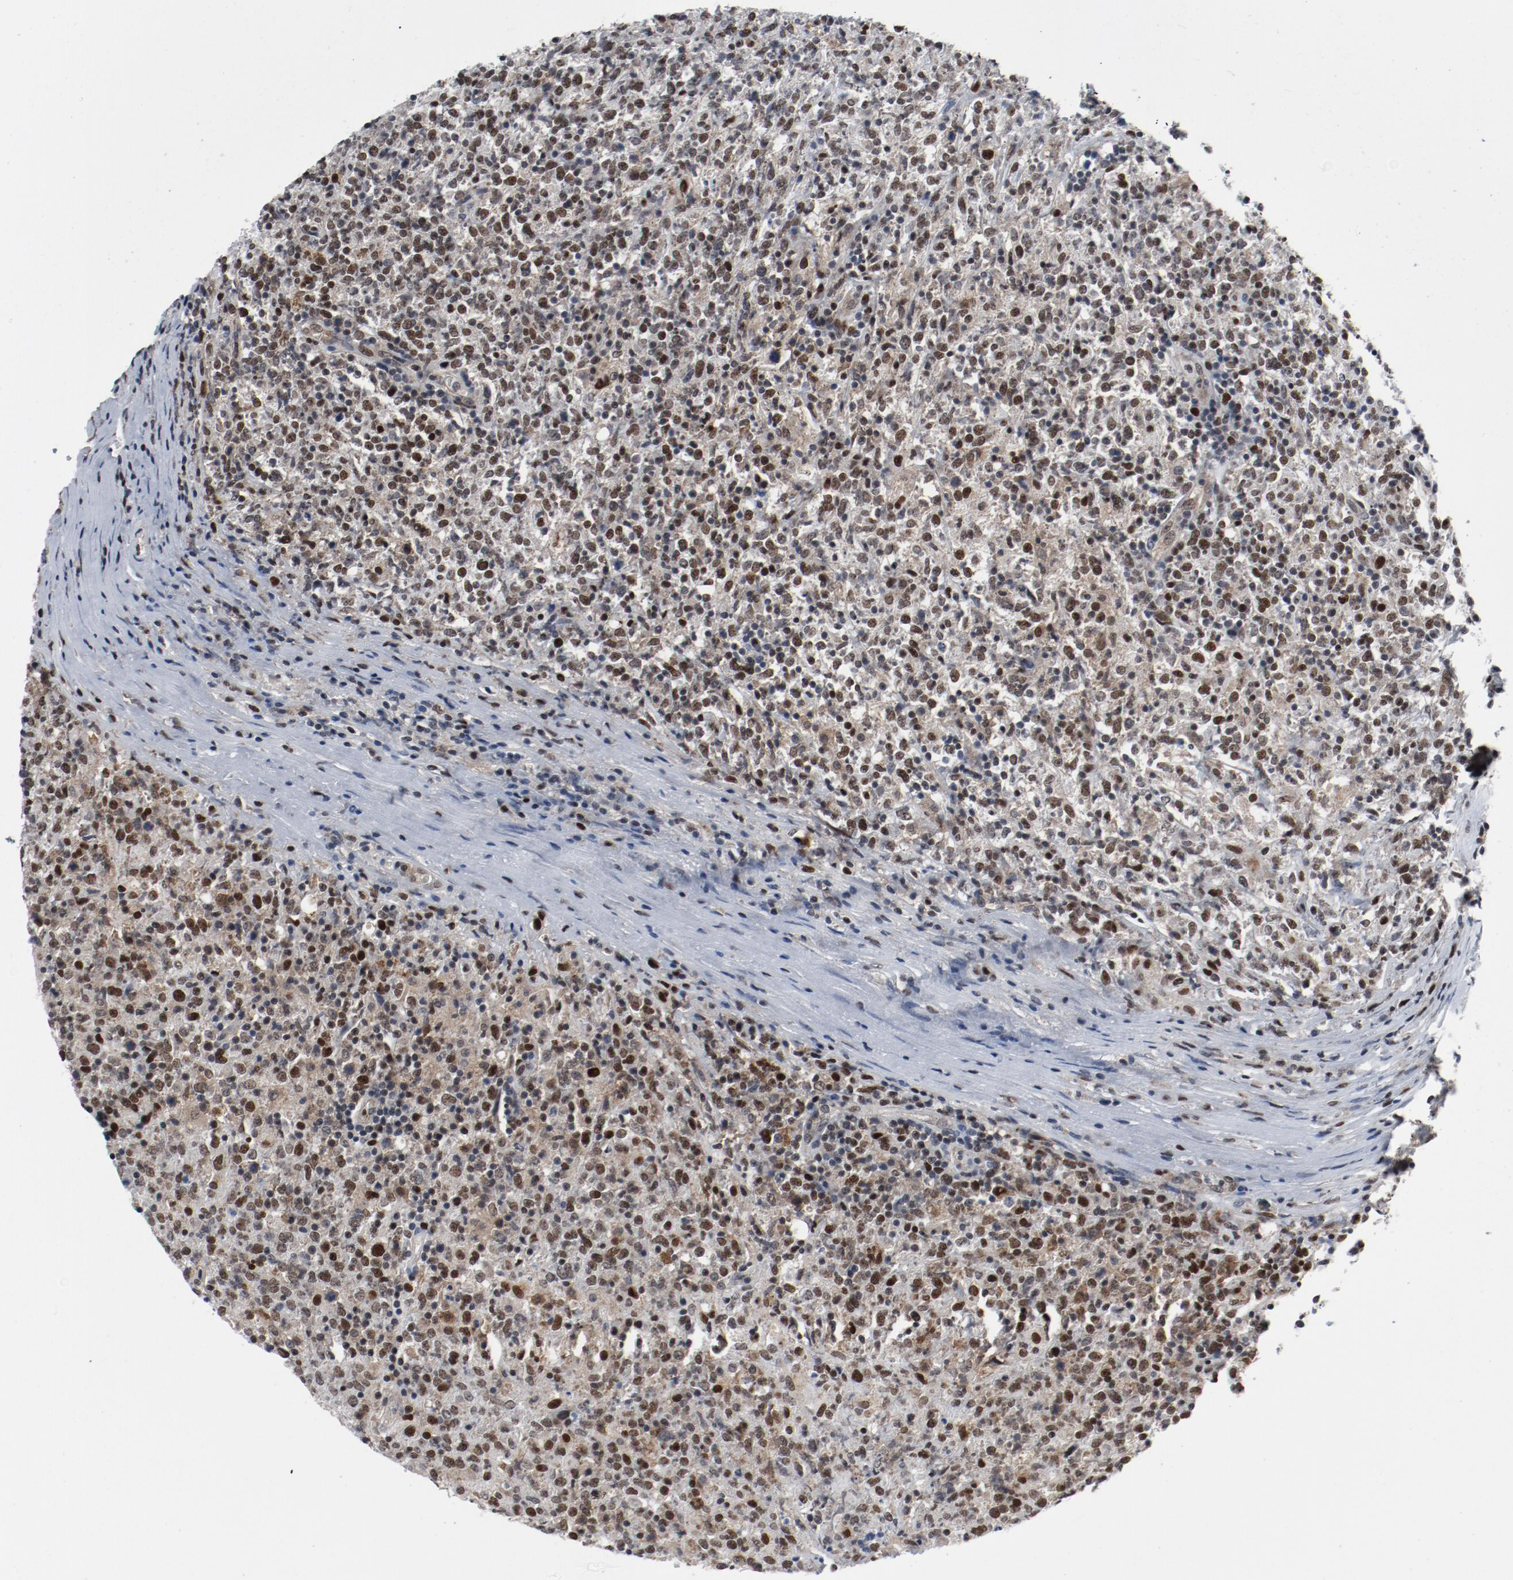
{"staining": {"intensity": "moderate", "quantity": "25%-75%", "location": "nuclear"}, "tissue": "lymphoma", "cell_type": "Tumor cells", "image_type": "cancer", "snomed": [{"axis": "morphology", "description": "Malignant lymphoma, non-Hodgkin's type, High grade"}, {"axis": "topography", "description": "Lymph node"}], "caption": "Protein staining of lymphoma tissue demonstrates moderate nuclear positivity in approximately 25%-75% of tumor cells.", "gene": "JMJD6", "patient": {"sex": "female", "age": 84}}